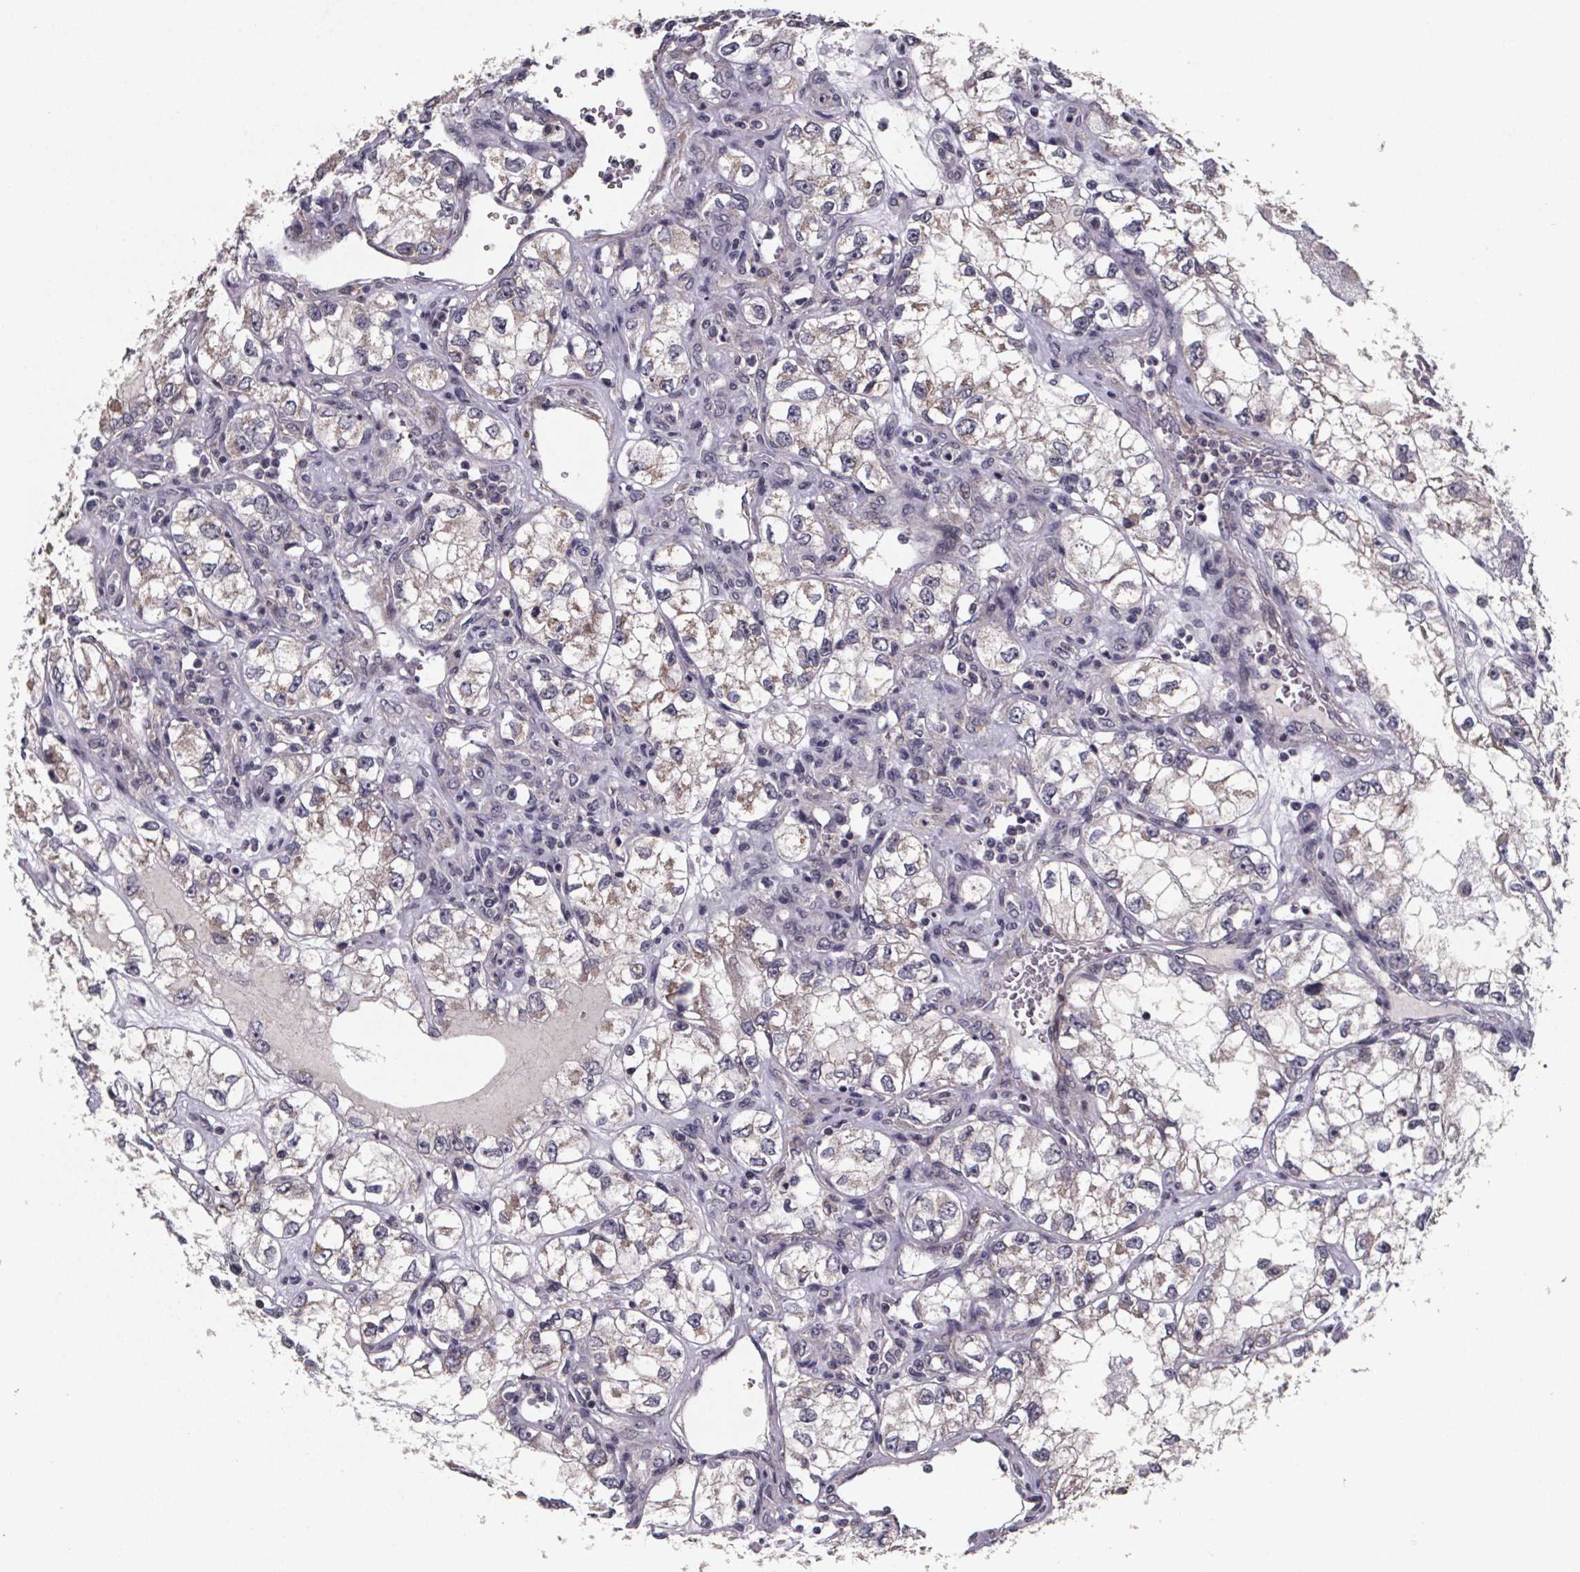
{"staining": {"intensity": "negative", "quantity": "none", "location": "none"}, "tissue": "renal cancer", "cell_type": "Tumor cells", "image_type": "cancer", "snomed": [{"axis": "morphology", "description": "Adenocarcinoma, NOS"}, {"axis": "topography", "description": "Kidney"}], "caption": "IHC micrograph of neoplastic tissue: renal cancer (adenocarcinoma) stained with DAB displays no significant protein staining in tumor cells.", "gene": "PALLD", "patient": {"sex": "female", "age": 59}}